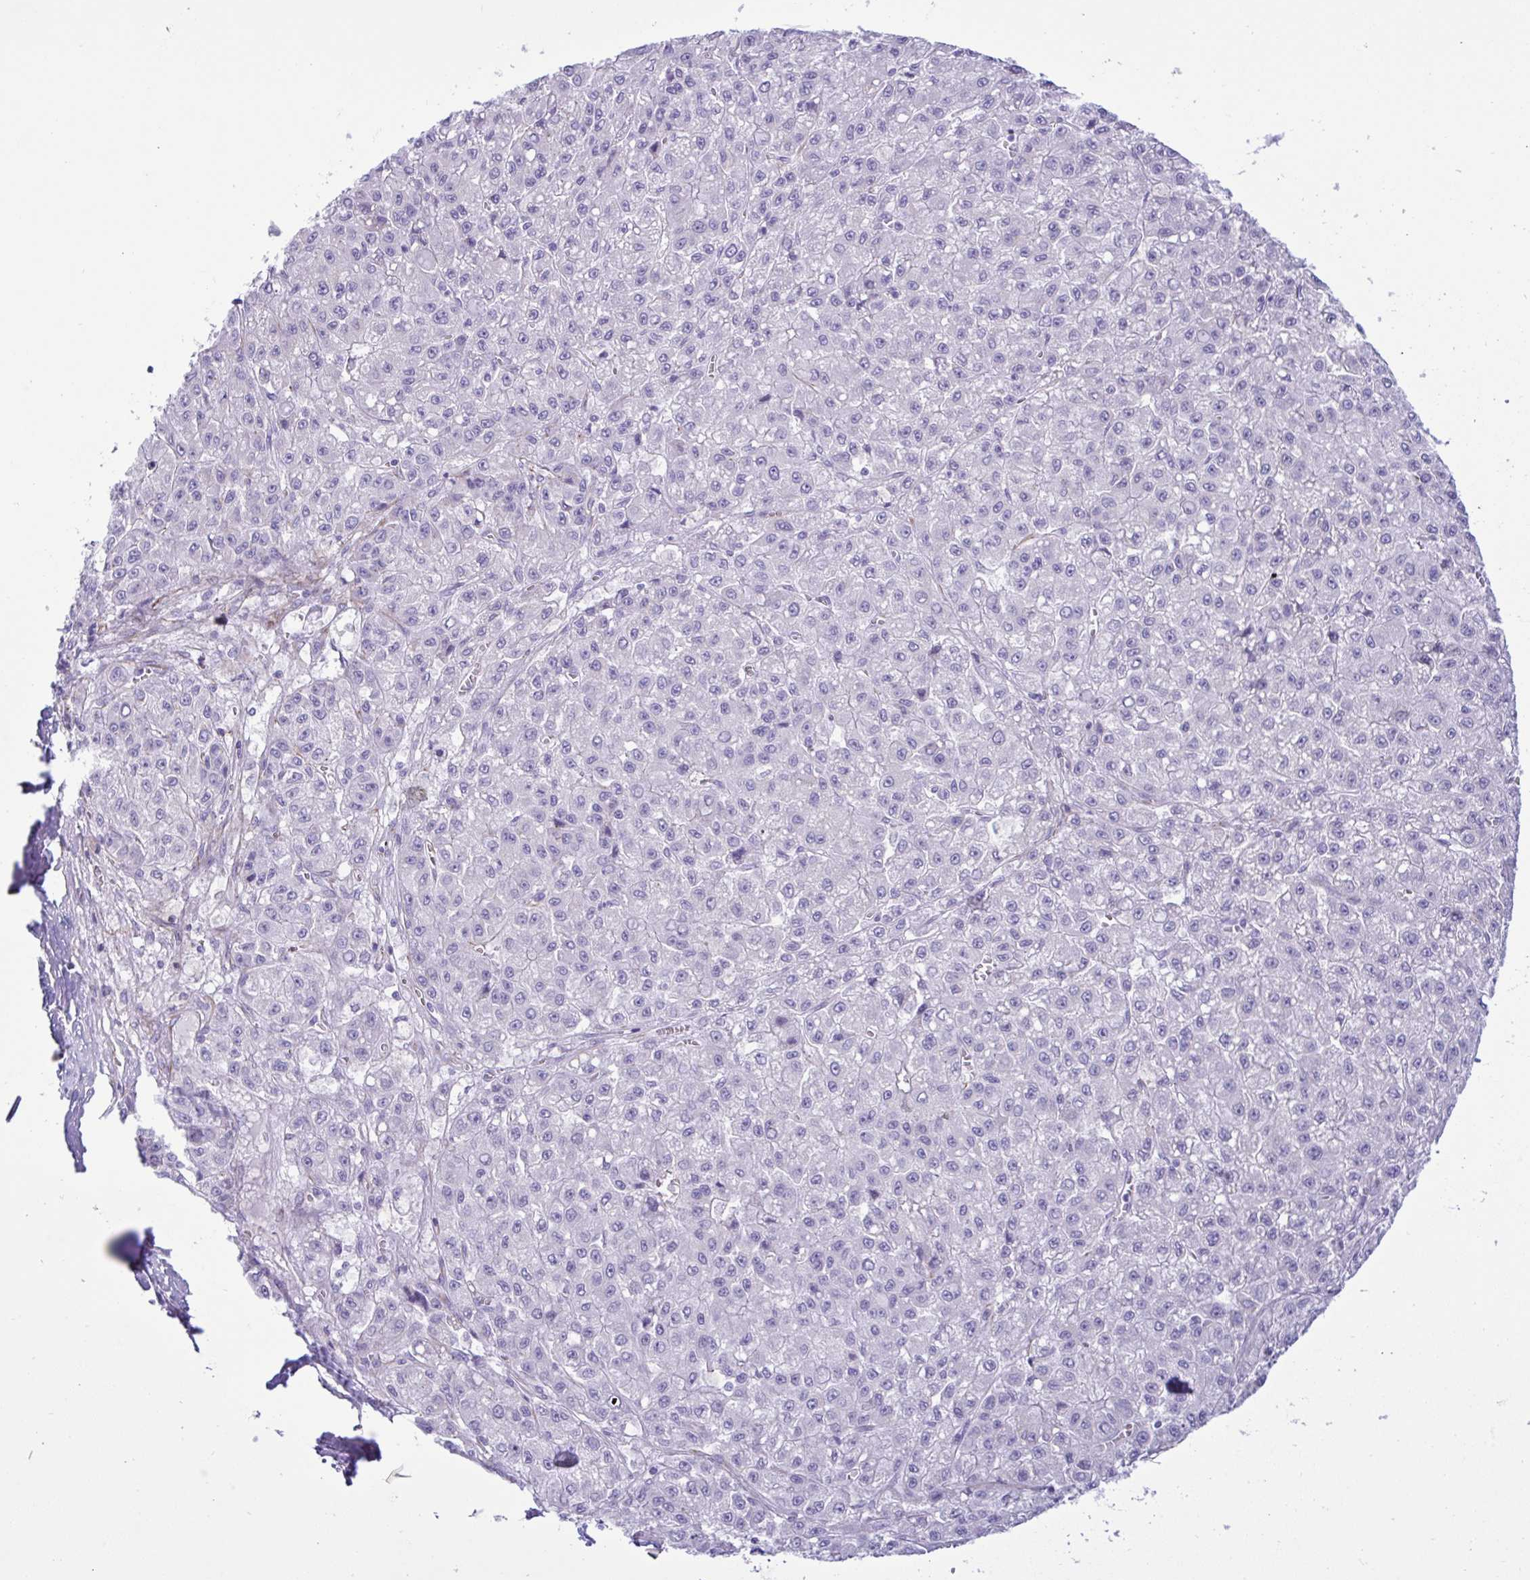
{"staining": {"intensity": "negative", "quantity": "none", "location": "none"}, "tissue": "liver cancer", "cell_type": "Tumor cells", "image_type": "cancer", "snomed": [{"axis": "morphology", "description": "Carcinoma, Hepatocellular, NOS"}, {"axis": "topography", "description": "Liver"}], "caption": "Image shows no protein expression in tumor cells of liver cancer (hepatocellular carcinoma) tissue.", "gene": "SMAD5", "patient": {"sex": "male", "age": 70}}